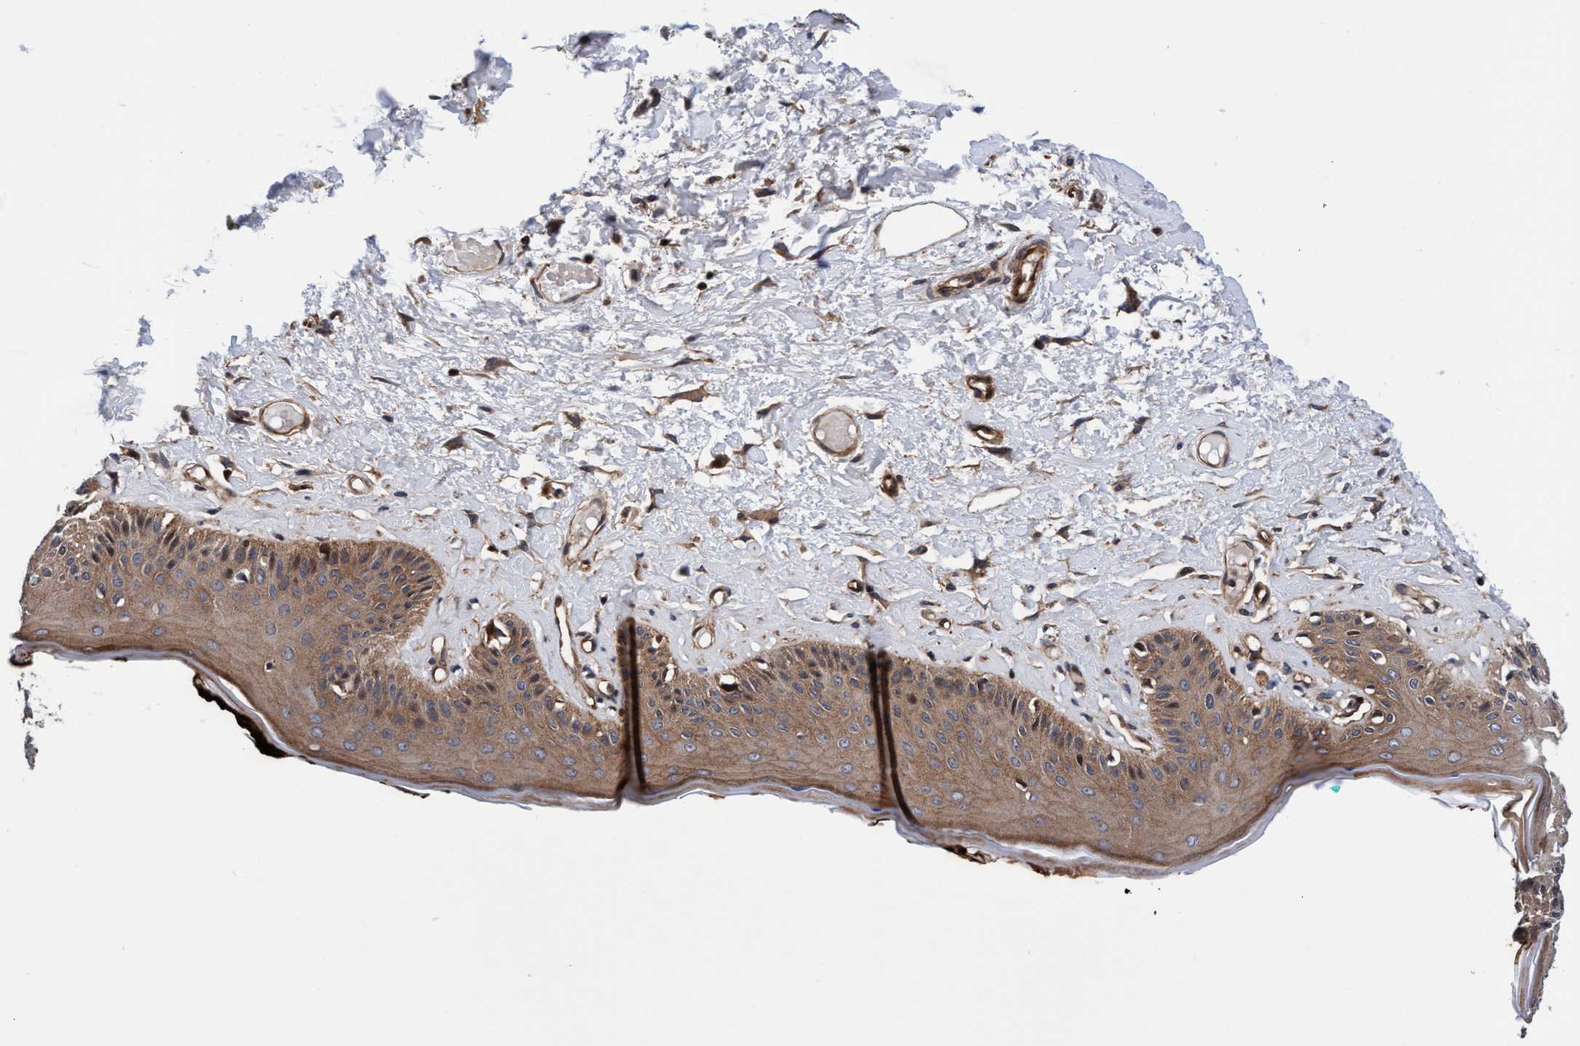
{"staining": {"intensity": "strong", "quantity": "25%-75%", "location": "cytoplasmic/membranous"}, "tissue": "skin", "cell_type": "Epidermal cells", "image_type": "normal", "snomed": [{"axis": "morphology", "description": "Normal tissue, NOS"}, {"axis": "topography", "description": "Vulva"}], "caption": "Human skin stained with a brown dye displays strong cytoplasmic/membranous positive positivity in approximately 25%-75% of epidermal cells.", "gene": "MCM3AP", "patient": {"sex": "female", "age": 73}}